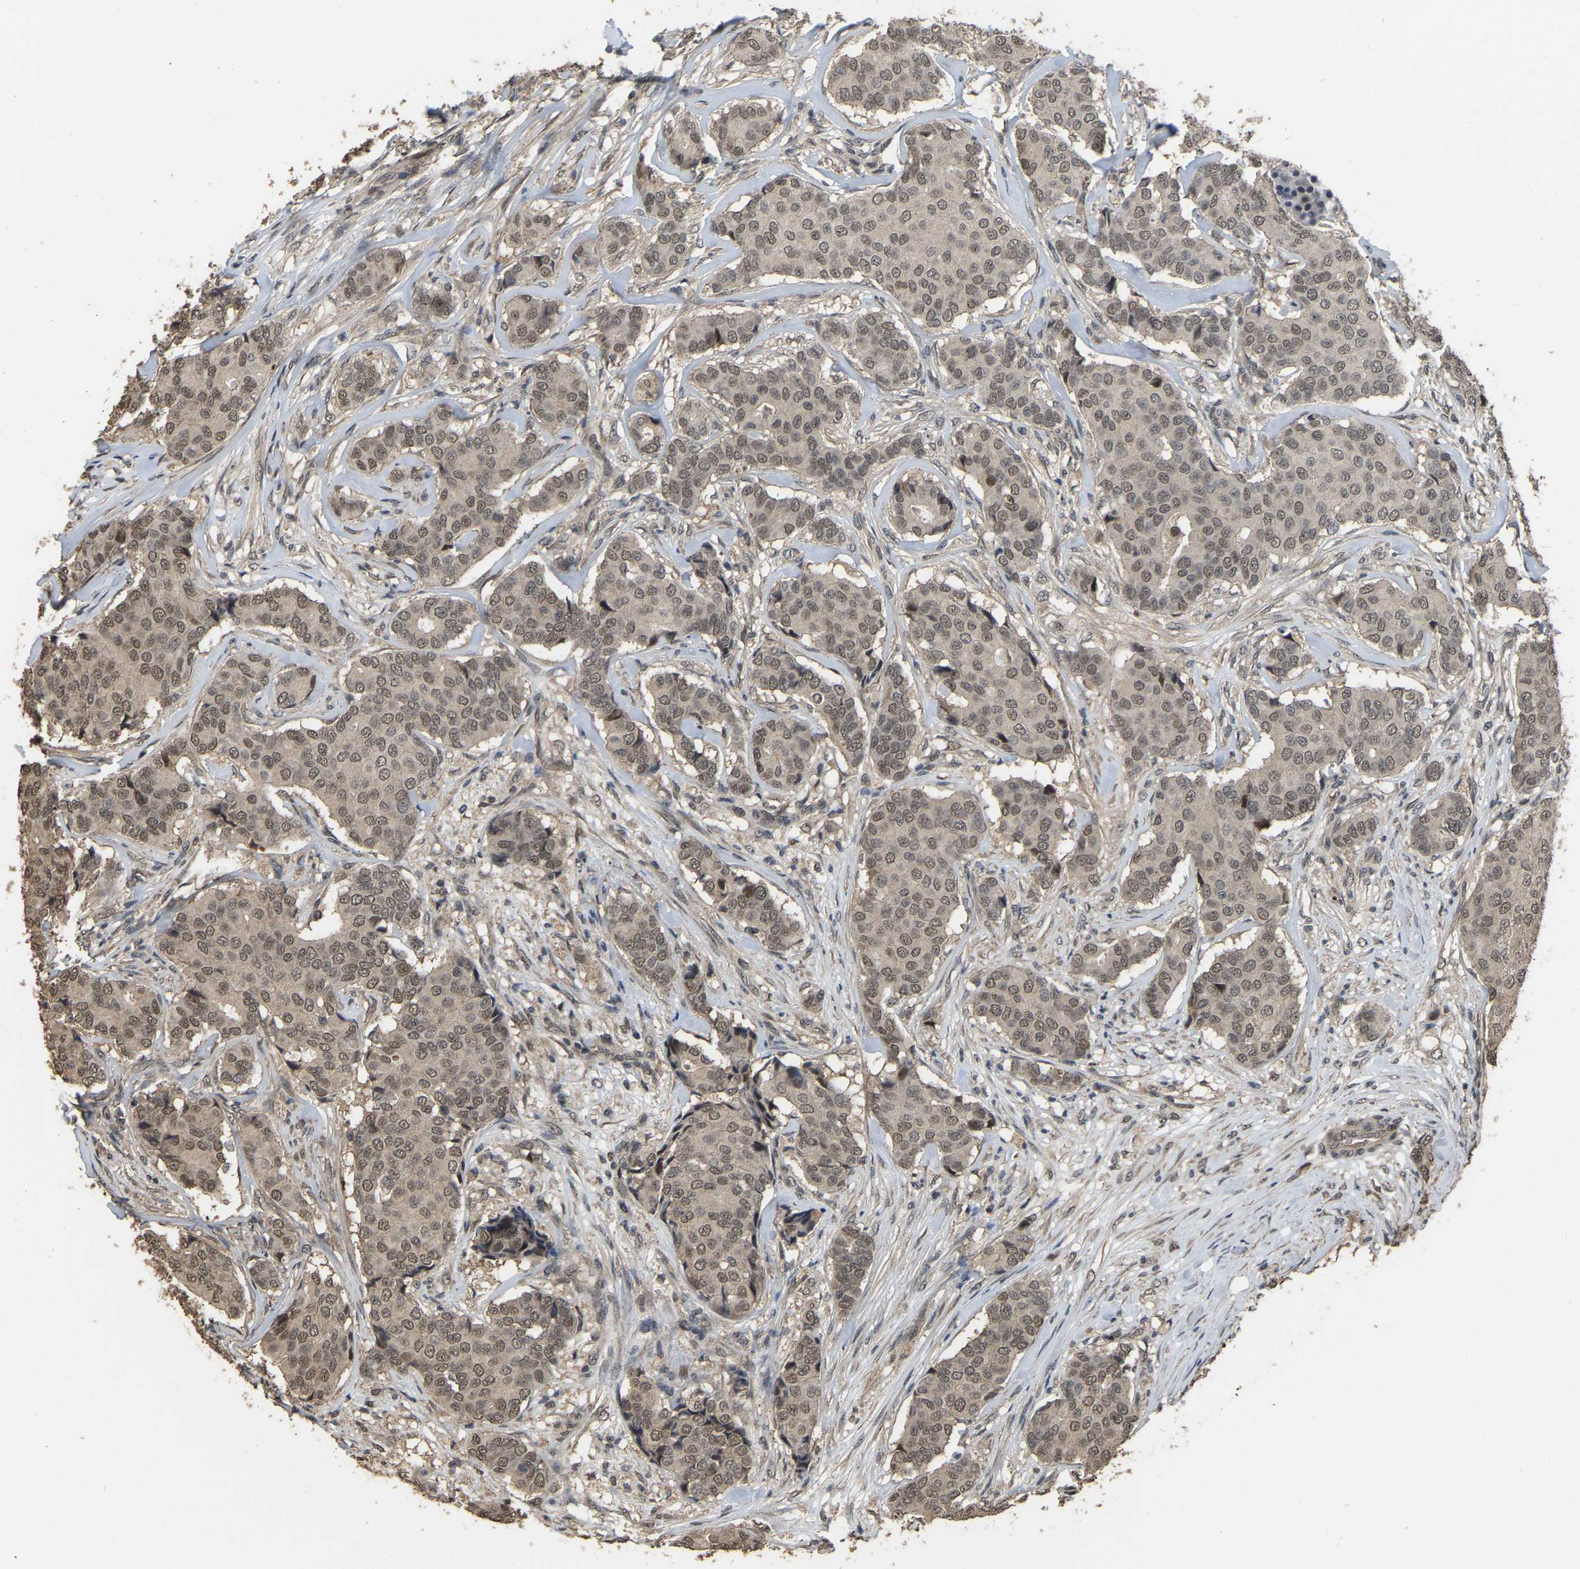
{"staining": {"intensity": "weak", "quantity": ">75%", "location": "nuclear"}, "tissue": "breast cancer", "cell_type": "Tumor cells", "image_type": "cancer", "snomed": [{"axis": "morphology", "description": "Duct carcinoma"}, {"axis": "topography", "description": "Breast"}], "caption": "Immunohistochemical staining of breast cancer demonstrates low levels of weak nuclear protein staining in approximately >75% of tumor cells.", "gene": "ARHGAP23", "patient": {"sex": "female", "age": 75}}